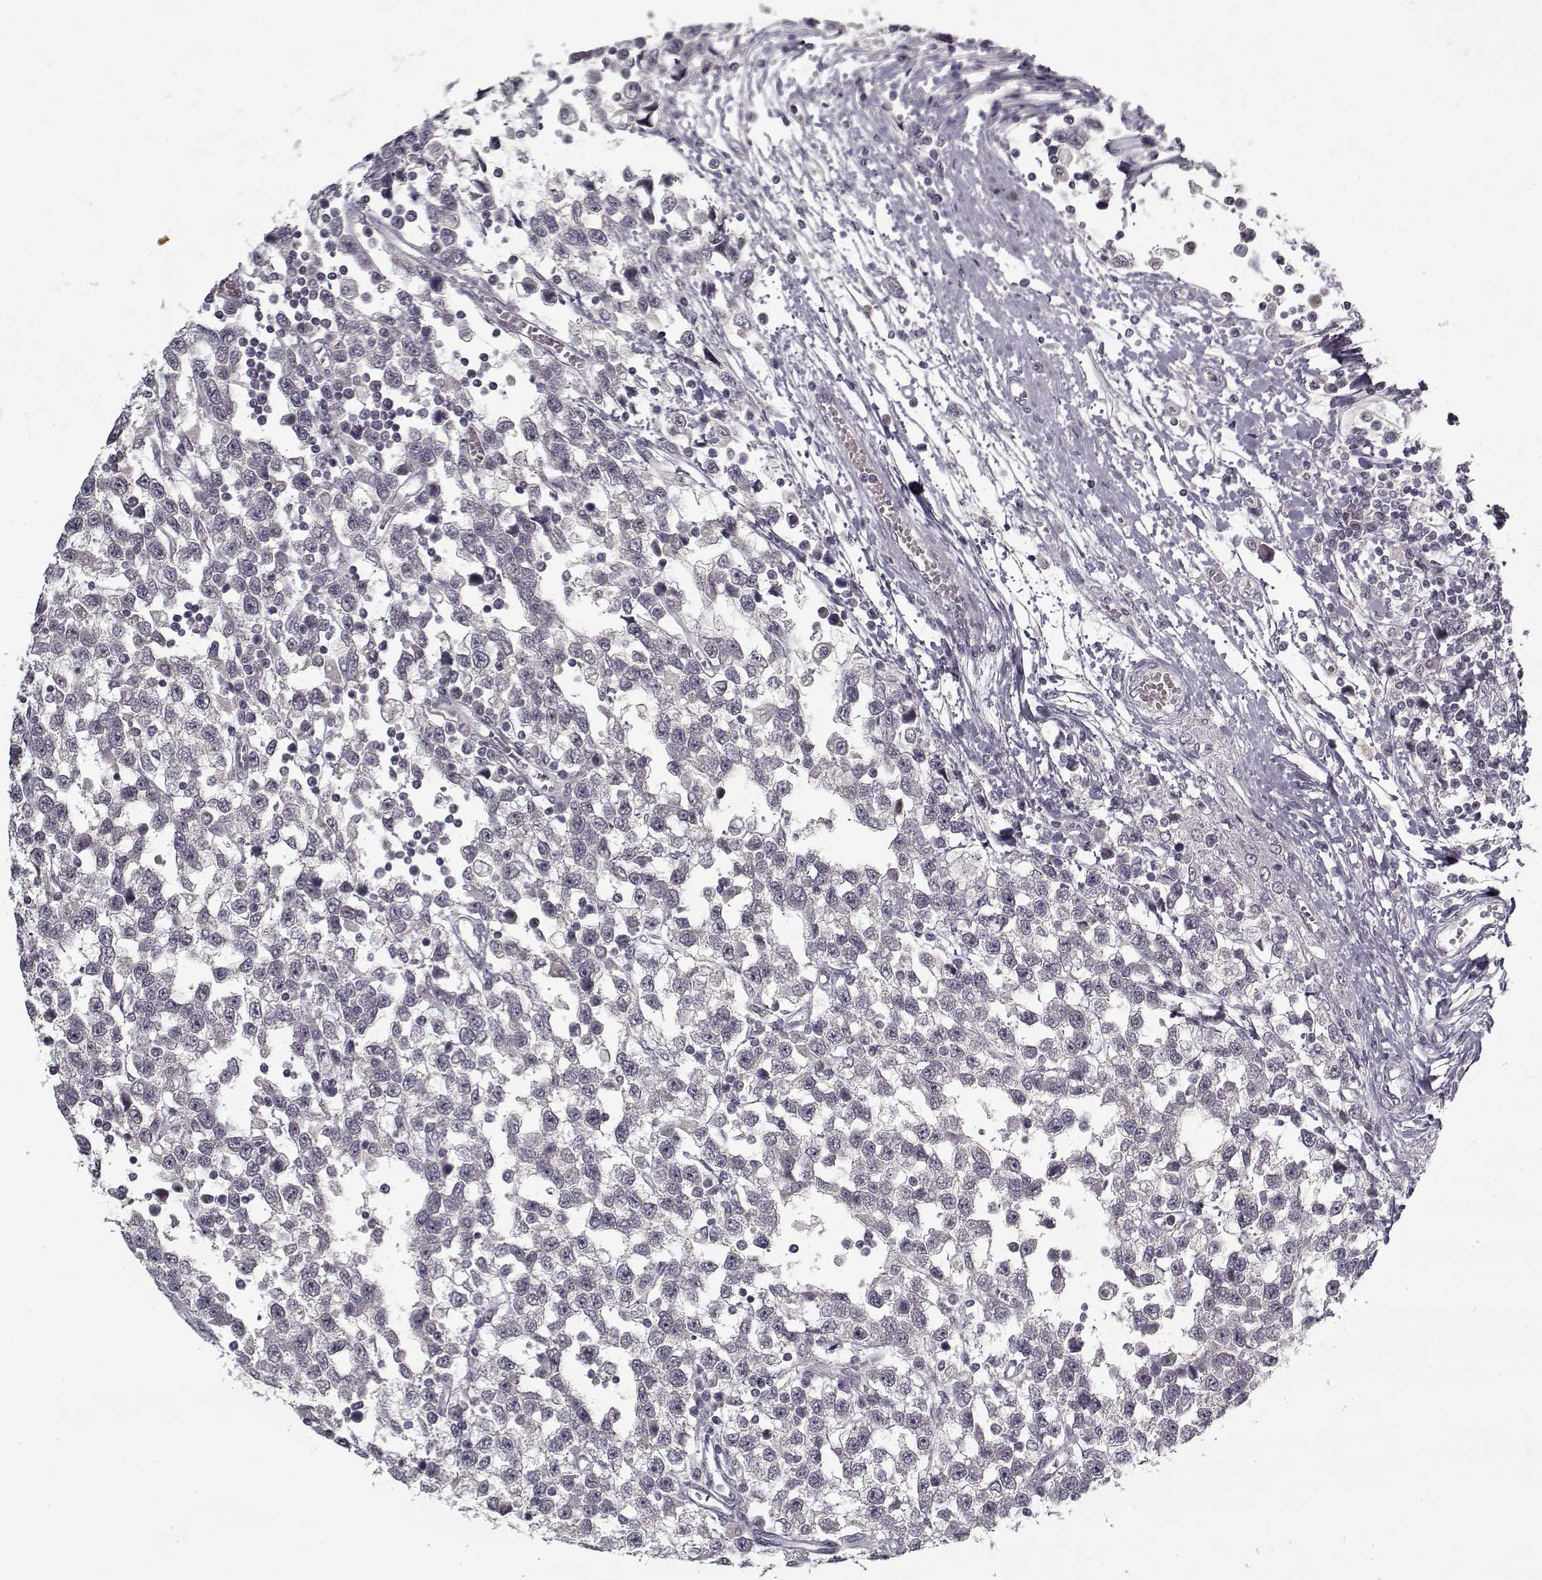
{"staining": {"intensity": "negative", "quantity": "none", "location": "none"}, "tissue": "testis cancer", "cell_type": "Tumor cells", "image_type": "cancer", "snomed": [{"axis": "morphology", "description": "Seminoma, NOS"}, {"axis": "topography", "description": "Testis"}], "caption": "DAB immunohistochemical staining of testis cancer (seminoma) shows no significant expression in tumor cells.", "gene": "LAMA2", "patient": {"sex": "male", "age": 34}}